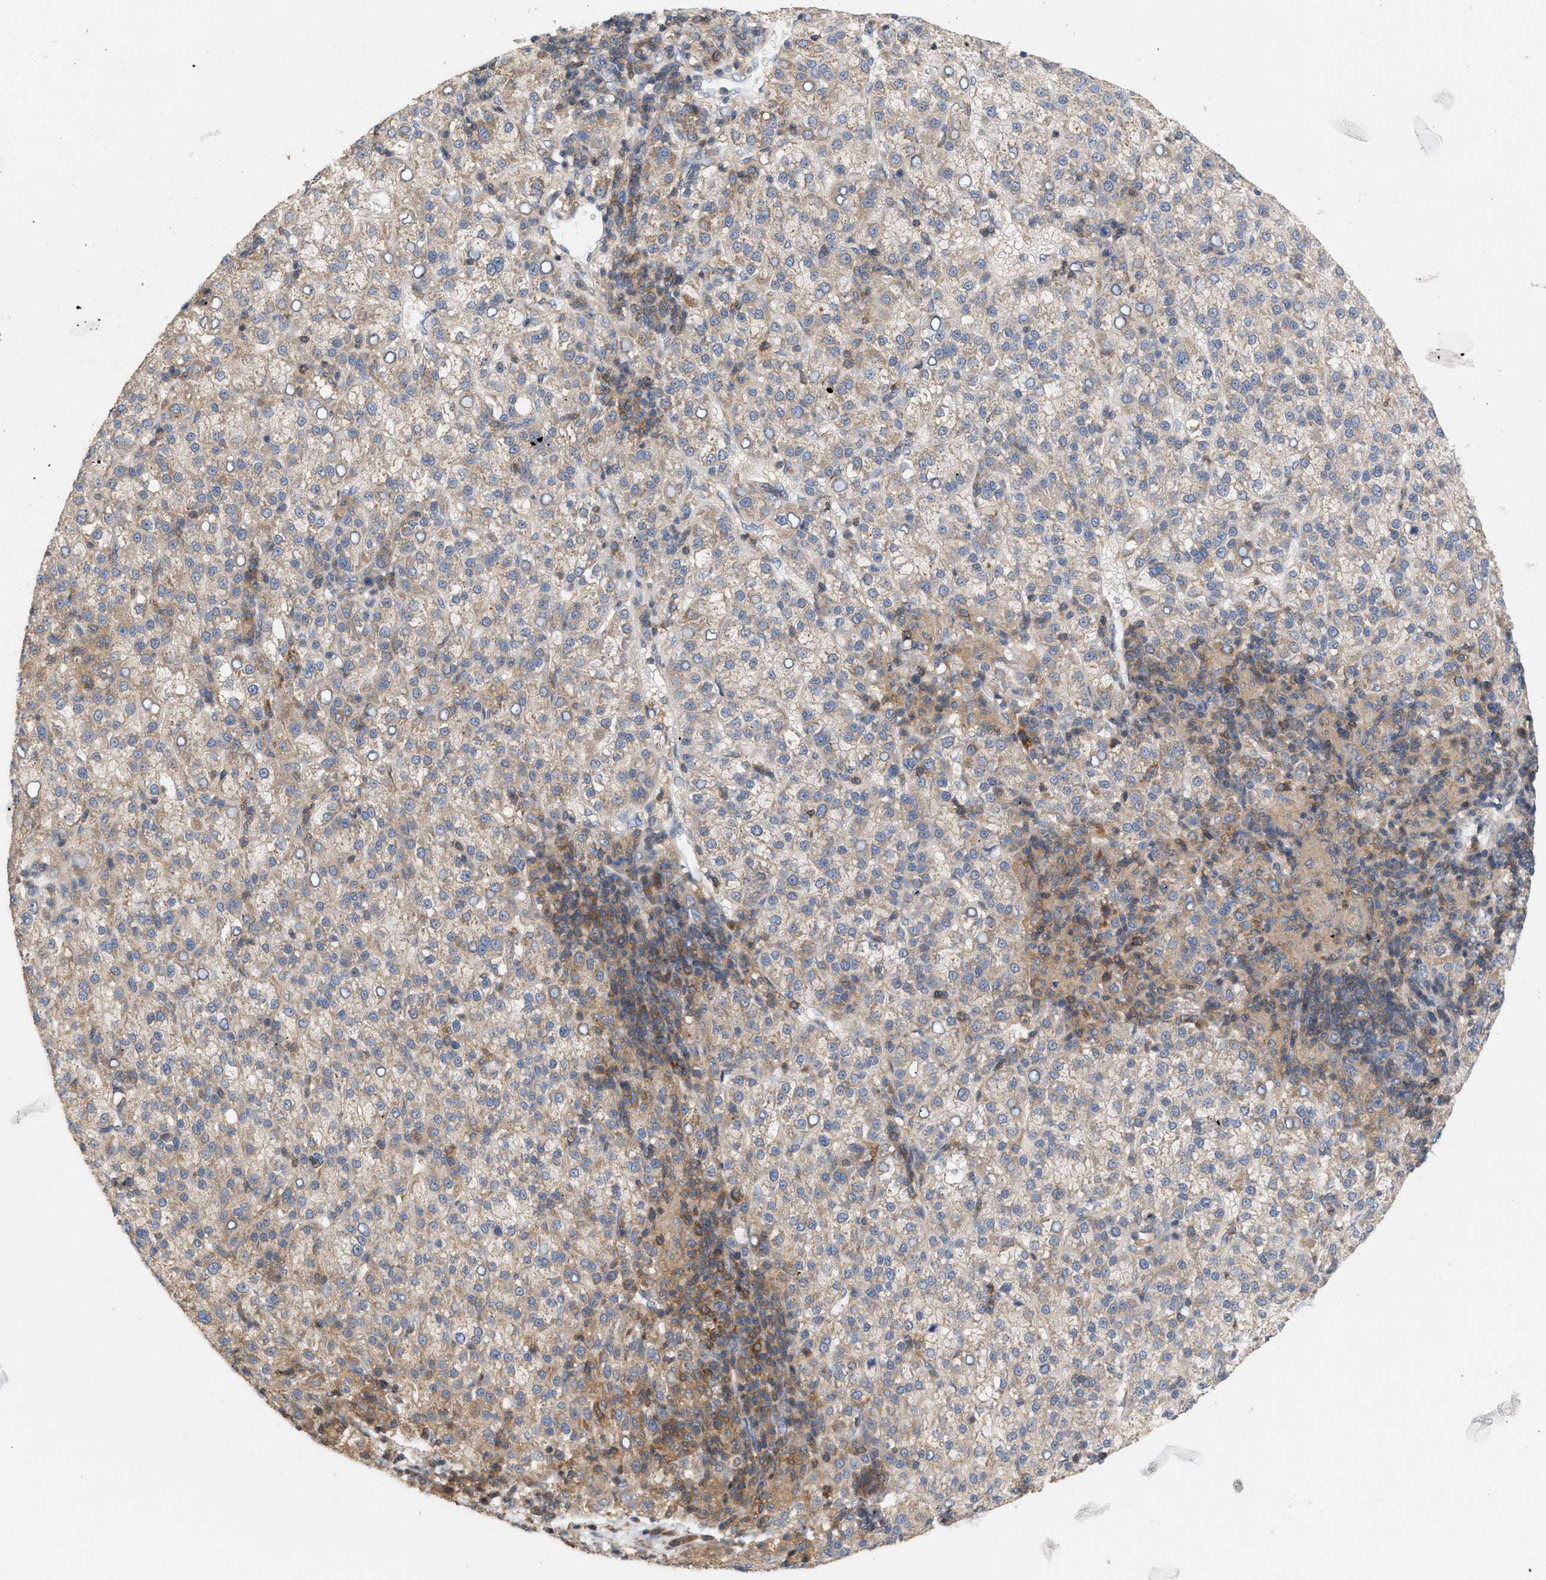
{"staining": {"intensity": "weak", "quantity": ">75%", "location": "cytoplasmic/membranous"}, "tissue": "liver cancer", "cell_type": "Tumor cells", "image_type": "cancer", "snomed": [{"axis": "morphology", "description": "Carcinoma, Hepatocellular, NOS"}, {"axis": "topography", "description": "Liver"}], "caption": "Brown immunohistochemical staining in liver cancer (hepatocellular carcinoma) demonstrates weak cytoplasmic/membranous staining in about >75% of tumor cells.", "gene": "DBNL", "patient": {"sex": "female", "age": 58}}